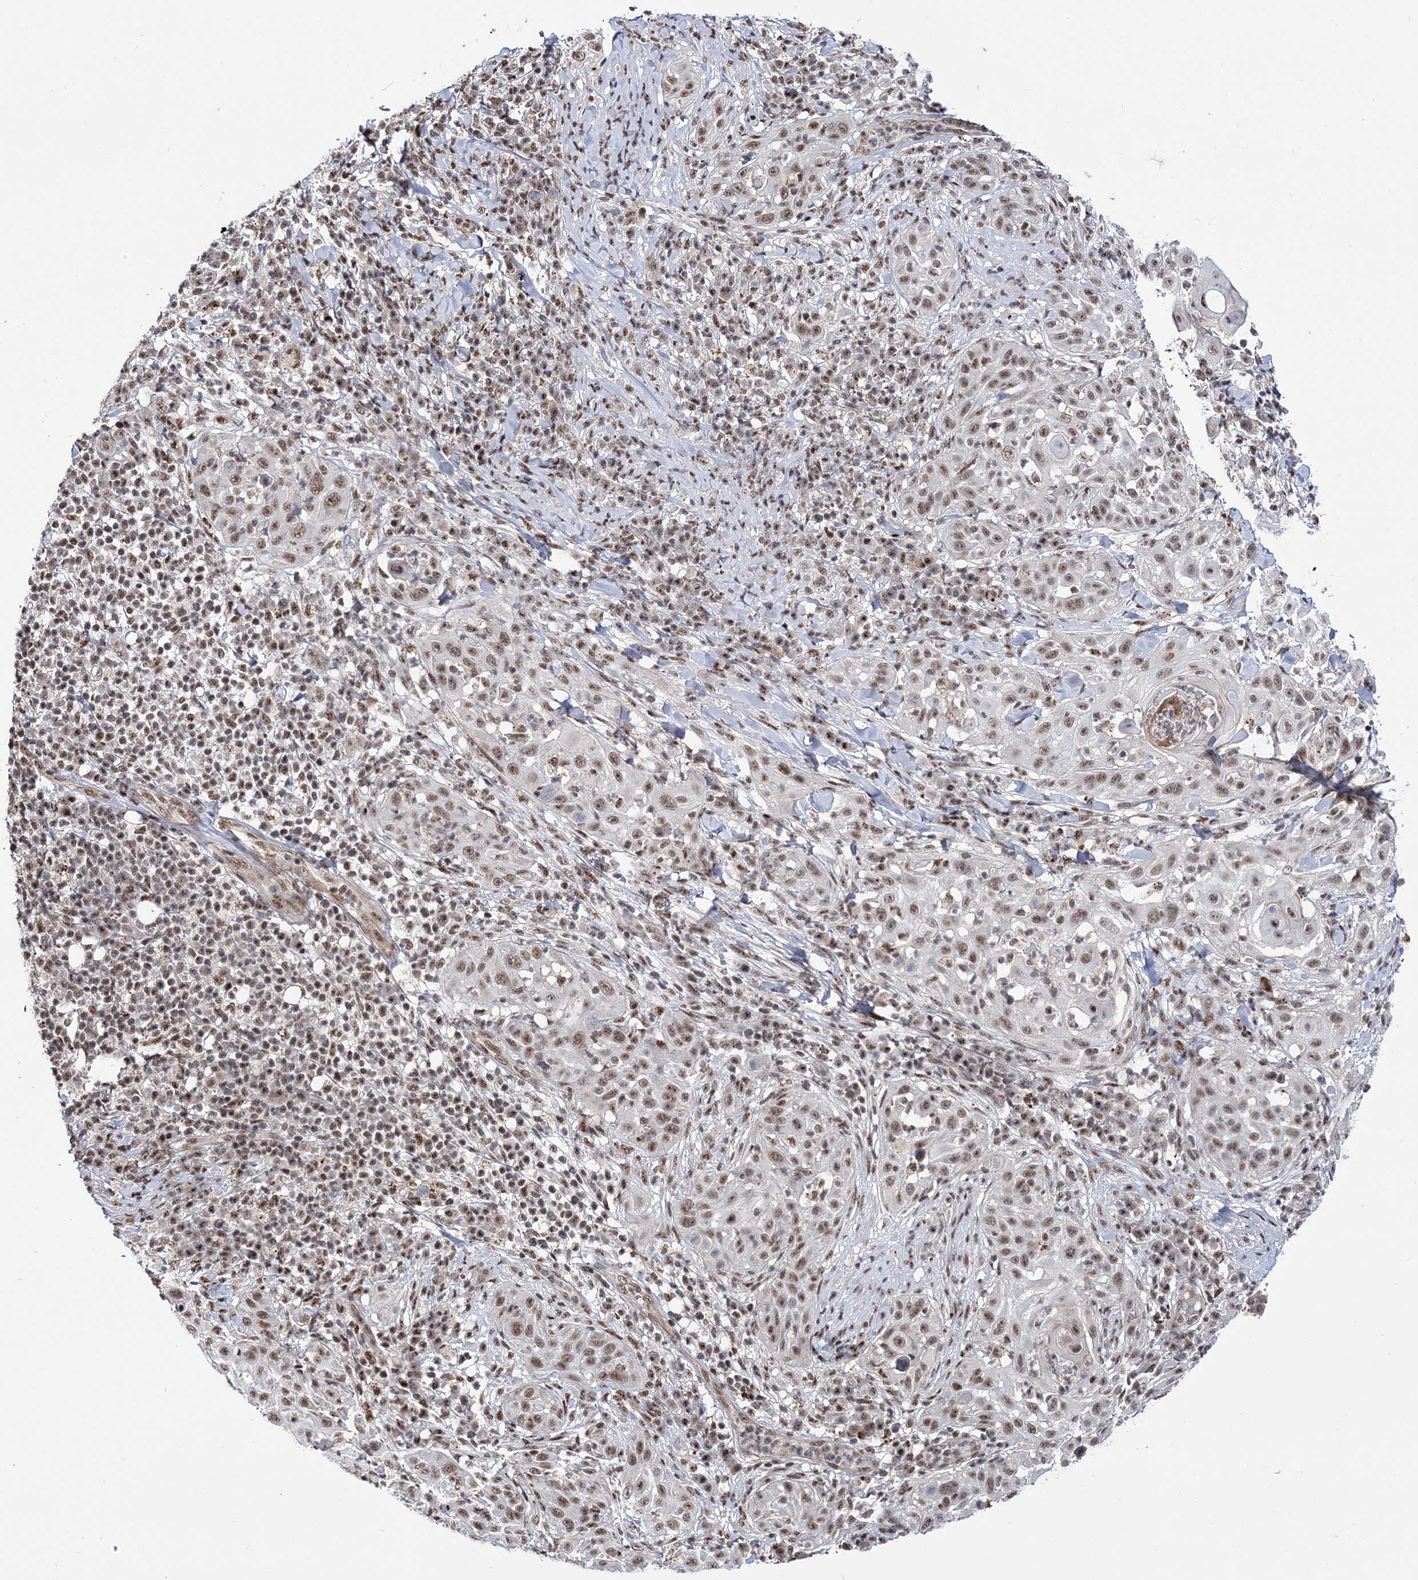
{"staining": {"intensity": "moderate", "quantity": ">75%", "location": "nuclear"}, "tissue": "skin cancer", "cell_type": "Tumor cells", "image_type": "cancer", "snomed": [{"axis": "morphology", "description": "Squamous cell carcinoma, NOS"}, {"axis": "topography", "description": "Skin"}], "caption": "Immunohistochemistry photomicrograph of human squamous cell carcinoma (skin) stained for a protein (brown), which shows medium levels of moderate nuclear expression in about >75% of tumor cells.", "gene": "TATDN2", "patient": {"sex": "female", "age": 44}}